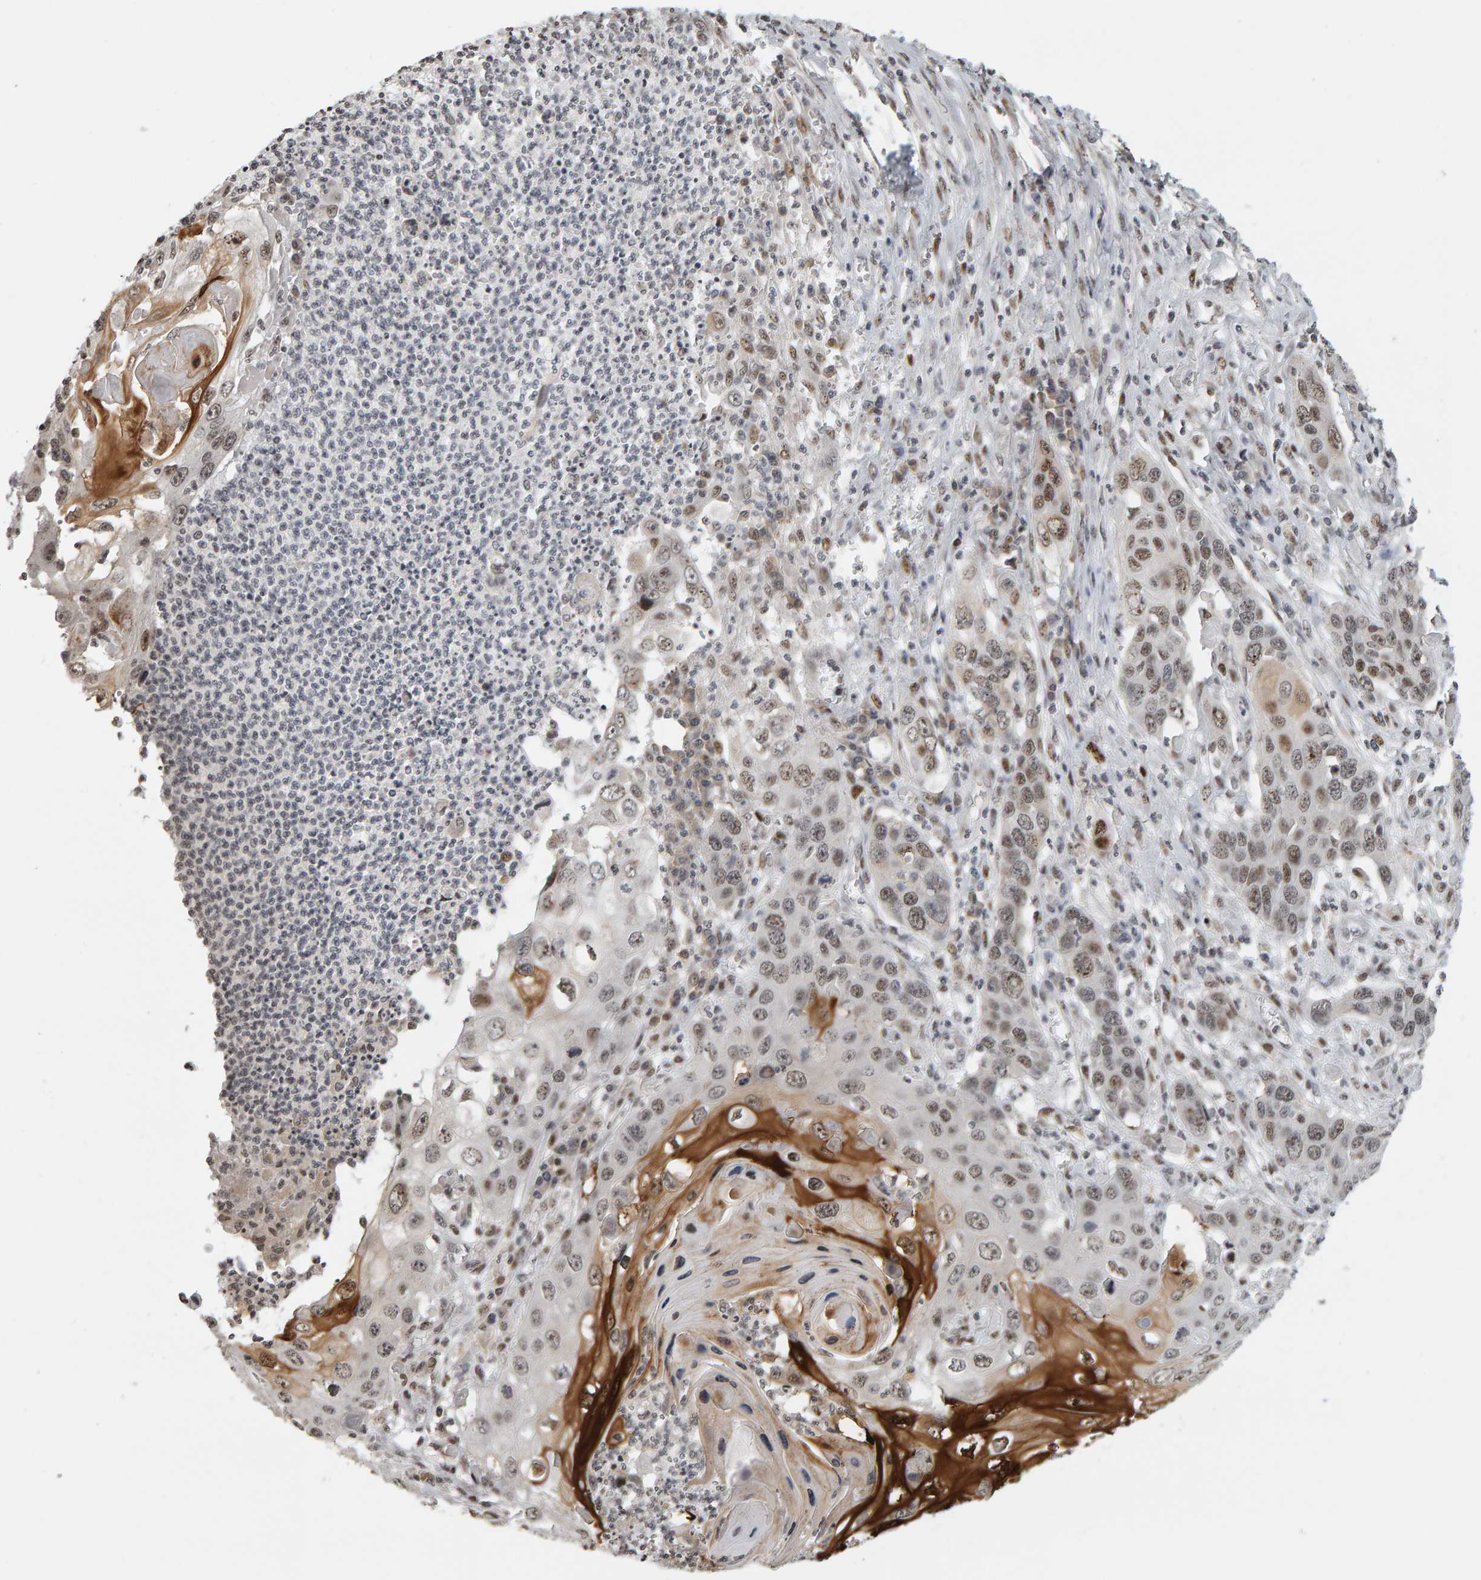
{"staining": {"intensity": "moderate", "quantity": "25%-75%", "location": "cytoplasmic/membranous,nuclear"}, "tissue": "skin cancer", "cell_type": "Tumor cells", "image_type": "cancer", "snomed": [{"axis": "morphology", "description": "Squamous cell carcinoma, NOS"}, {"axis": "topography", "description": "Skin"}], "caption": "A high-resolution image shows immunohistochemistry staining of squamous cell carcinoma (skin), which reveals moderate cytoplasmic/membranous and nuclear staining in about 25%-75% of tumor cells.", "gene": "TRAM1", "patient": {"sex": "male", "age": 55}}